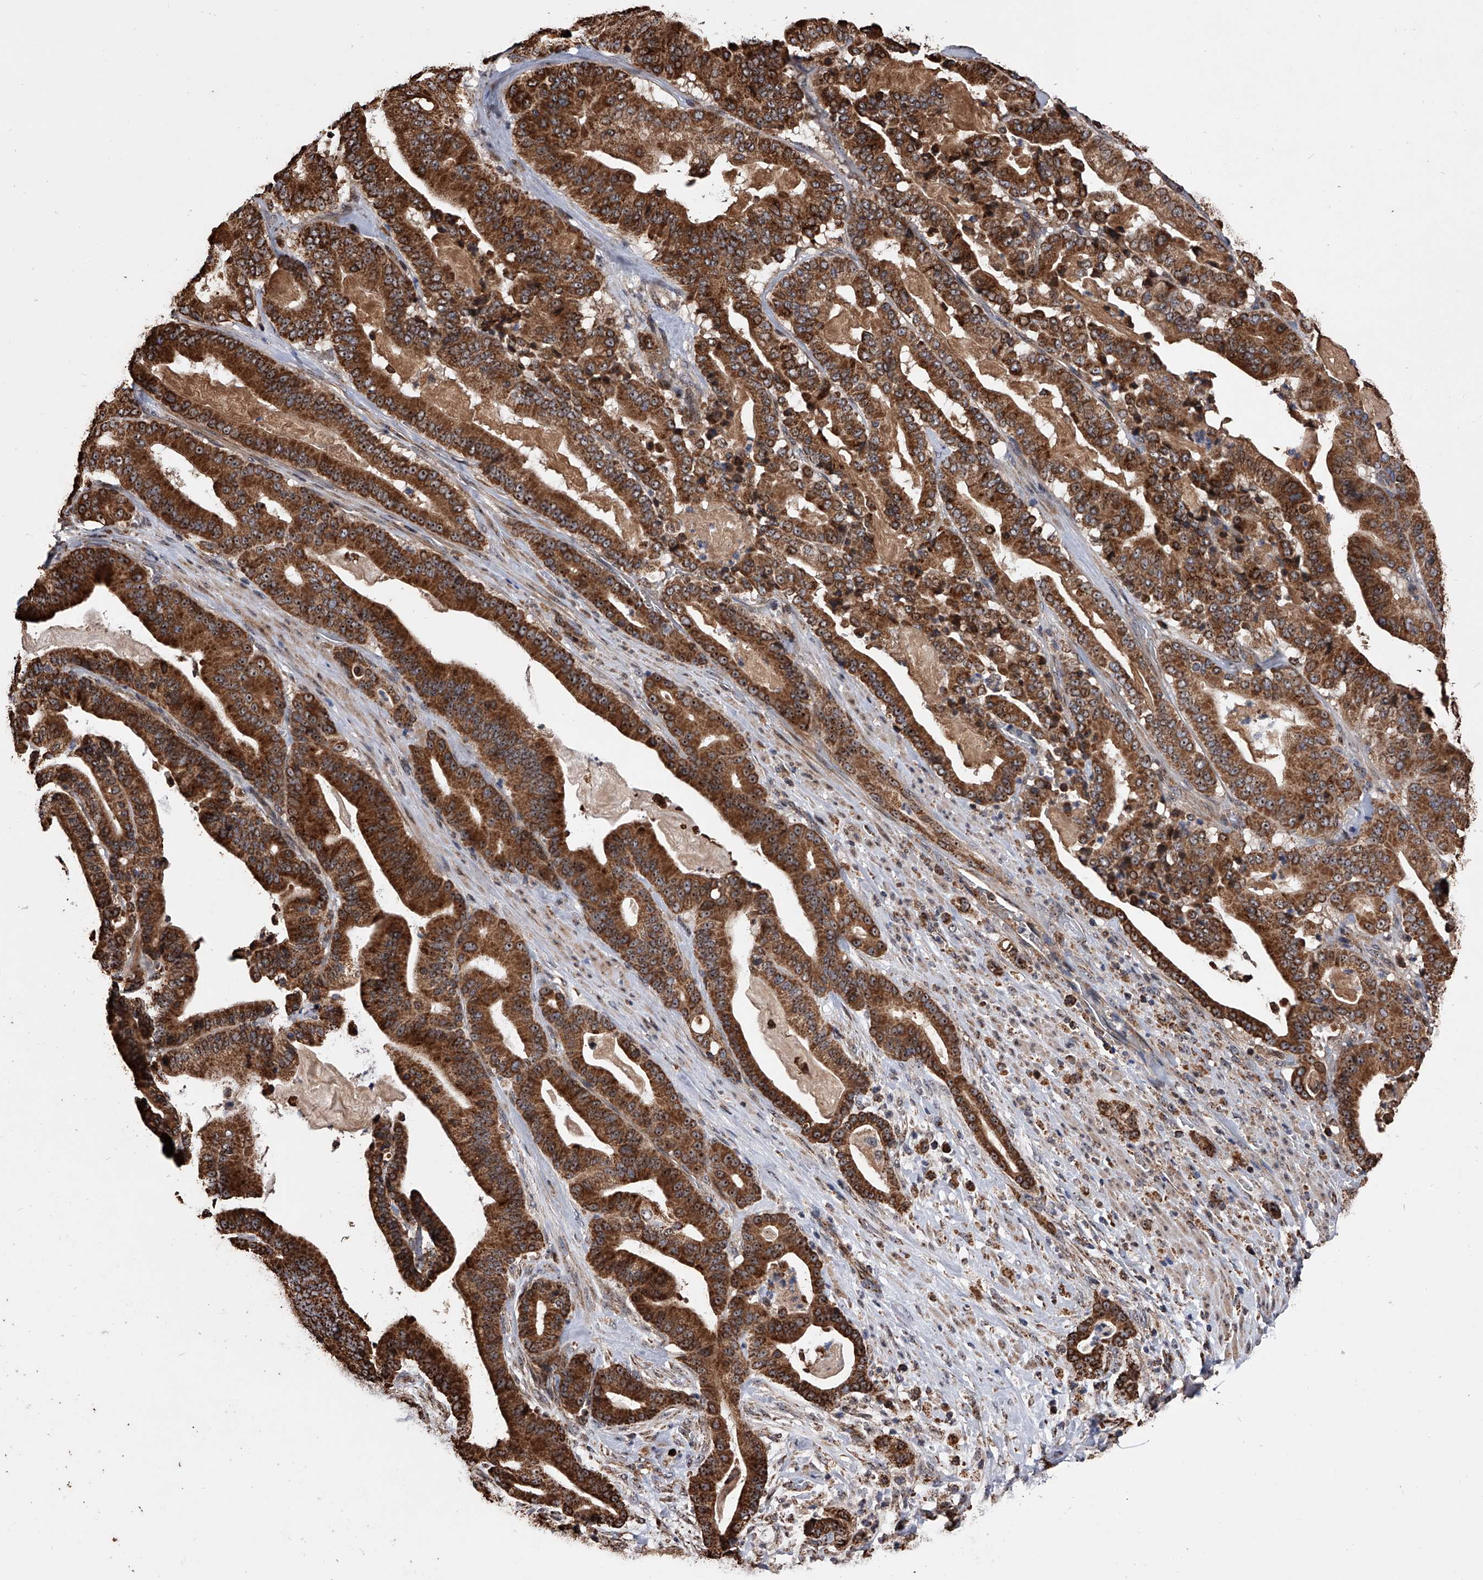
{"staining": {"intensity": "strong", "quantity": ">75%", "location": "cytoplasmic/membranous"}, "tissue": "pancreatic cancer", "cell_type": "Tumor cells", "image_type": "cancer", "snomed": [{"axis": "morphology", "description": "Adenocarcinoma, NOS"}, {"axis": "topography", "description": "Pancreas"}], "caption": "A high amount of strong cytoplasmic/membranous staining is seen in approximately >75% of tumor cells in pancreatic cancer (adenocarcinoma) tissue.", "gene": "SMPDL3A", "patient": {"sex": "male", "age": 63}}